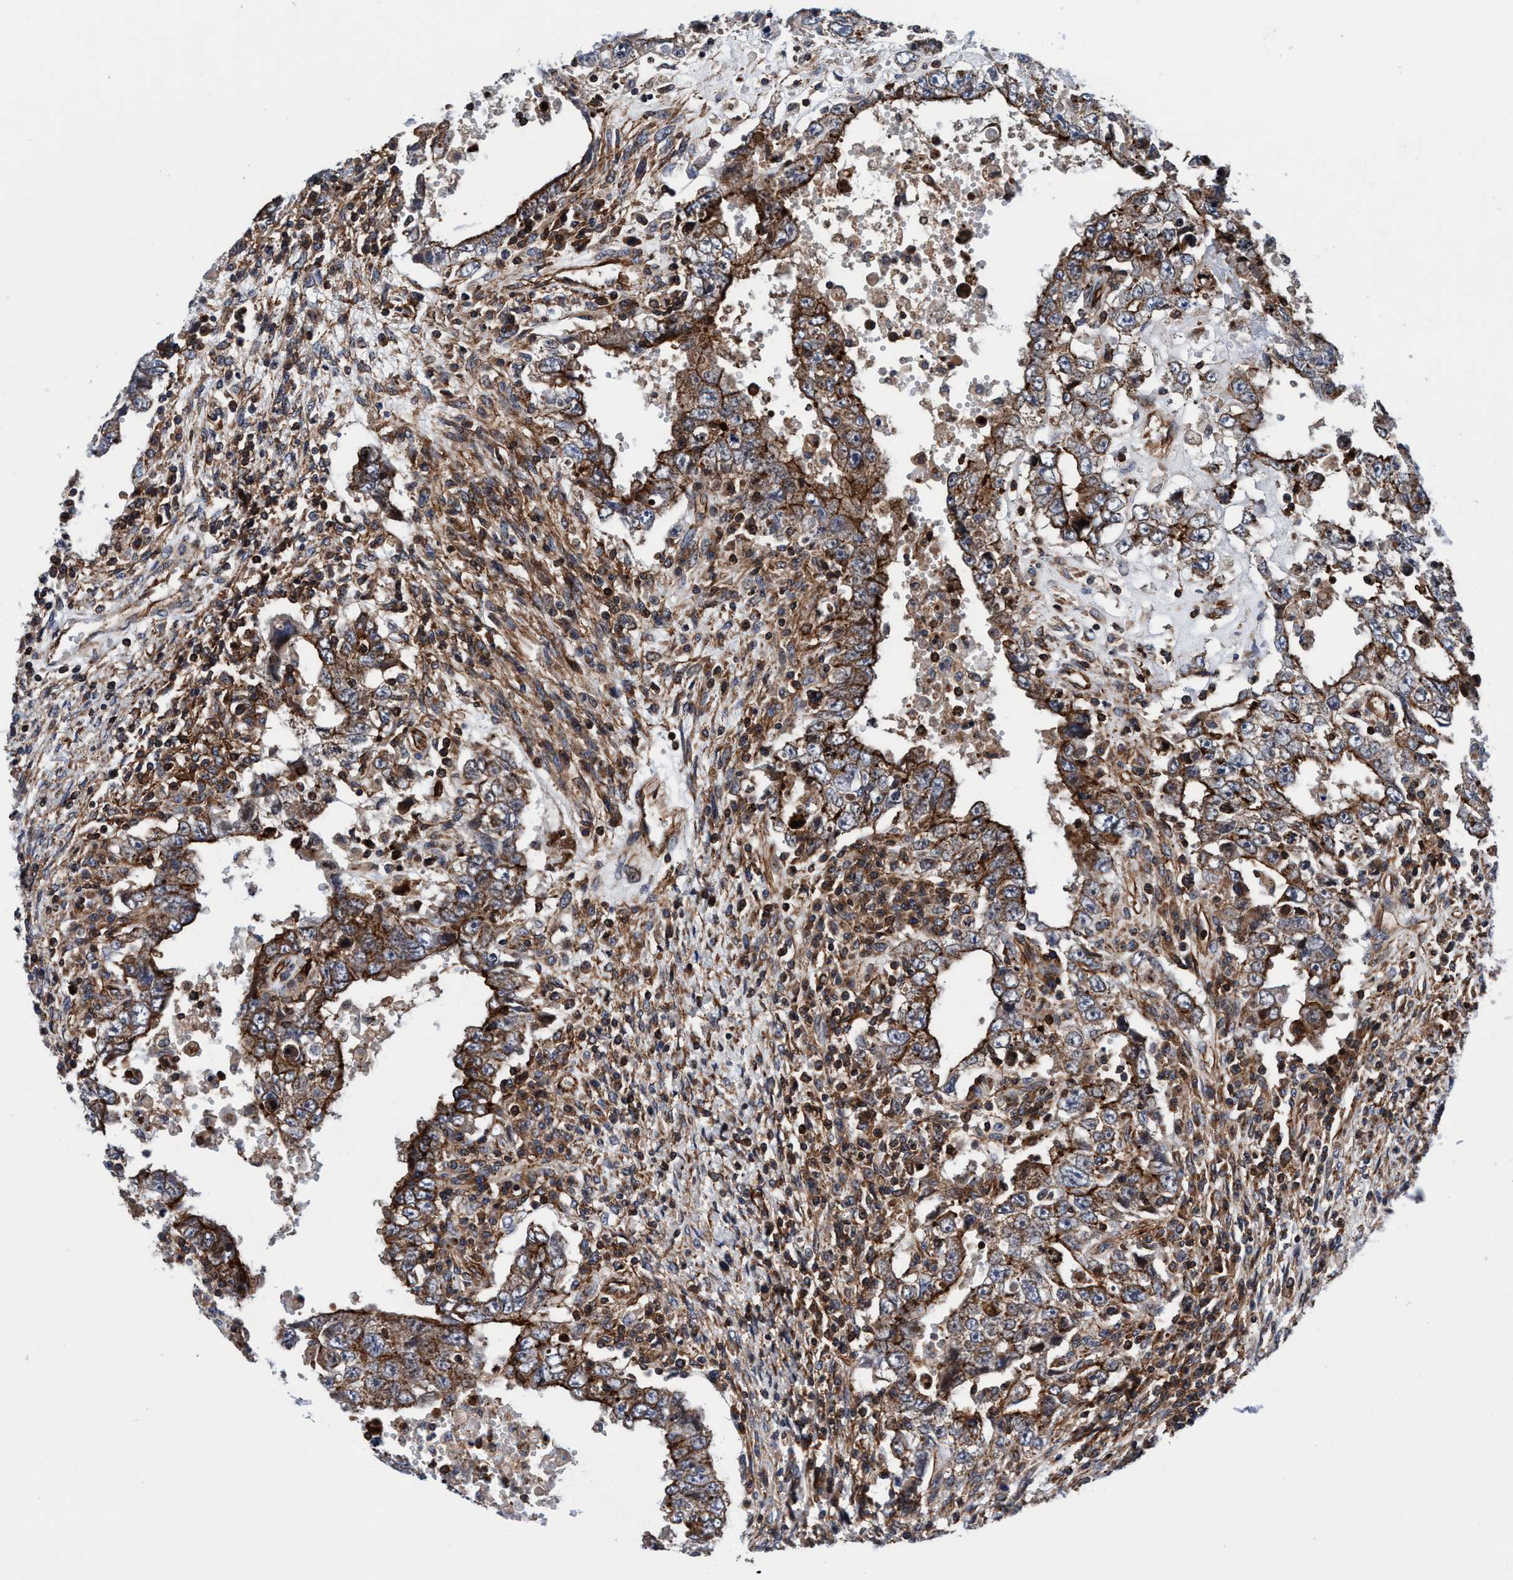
{"staining": {"intensity": "strong", "quantity": "25%-75%", "location": "cytoplasmic/membranous"}, "tissue": "testis cancer", "cell_type": "Tumor cells", "image_type": "cancer", "snomed": [{"axis": "morphology", "description": "Carcinoma, Embryonal, NOS"}, {"axis": "topography", "description": "Testis"}], "caption": "High-power microscopy captured an immunohistochemistry photomicrograph of testis cancer (embryonal carcinoma), revealing strong cytoplasmic/membranous positivity in about 25%-75% of tumor cells.", "gene": "MCM3AP", "patient": {"sex": "male", "age": 26}}